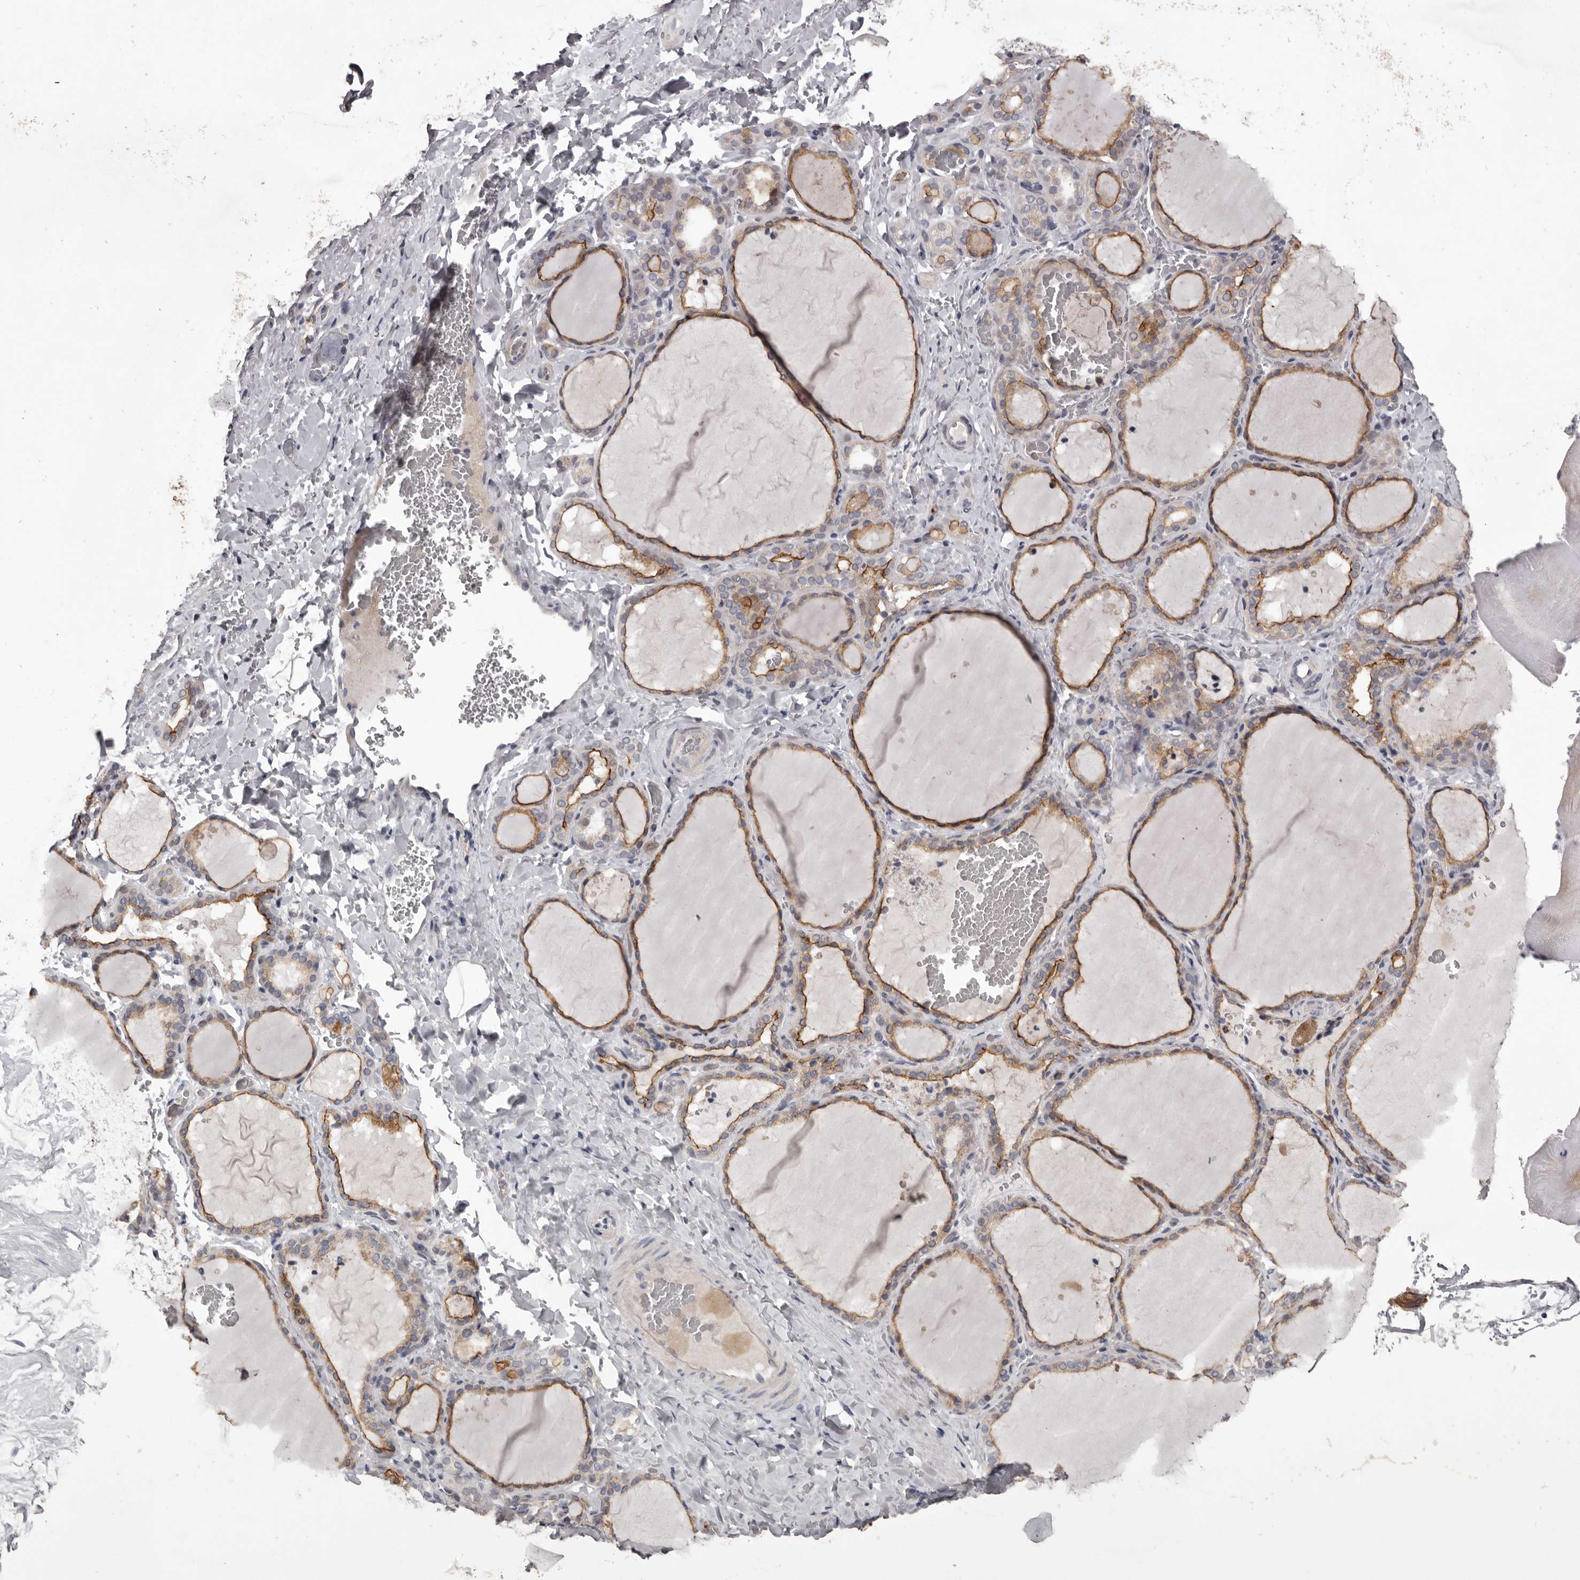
{"staining": {"intensity": "moderate", "quantity": ">75%", "location": "cytoplasmic/membranous"}, "tissue": "thyroid gland", "cell_type": "Glandular cells", "image_type": "normal", "snomed": [{"axis": "morphology", "description": "Normal tissue, NOS"}, {"axis": "topography", "description": "Thyroid gland"}], "caption": "Protein staining of unremarkable thyroid gland displays moderate cytoplasmic/membranous positivity in approximately >75% of glandular cells. (Brightfield microscopy of DAB IHC at high magnification).", "gene": "LPAR6", "patient": {"sex": "female", "age": 22}}